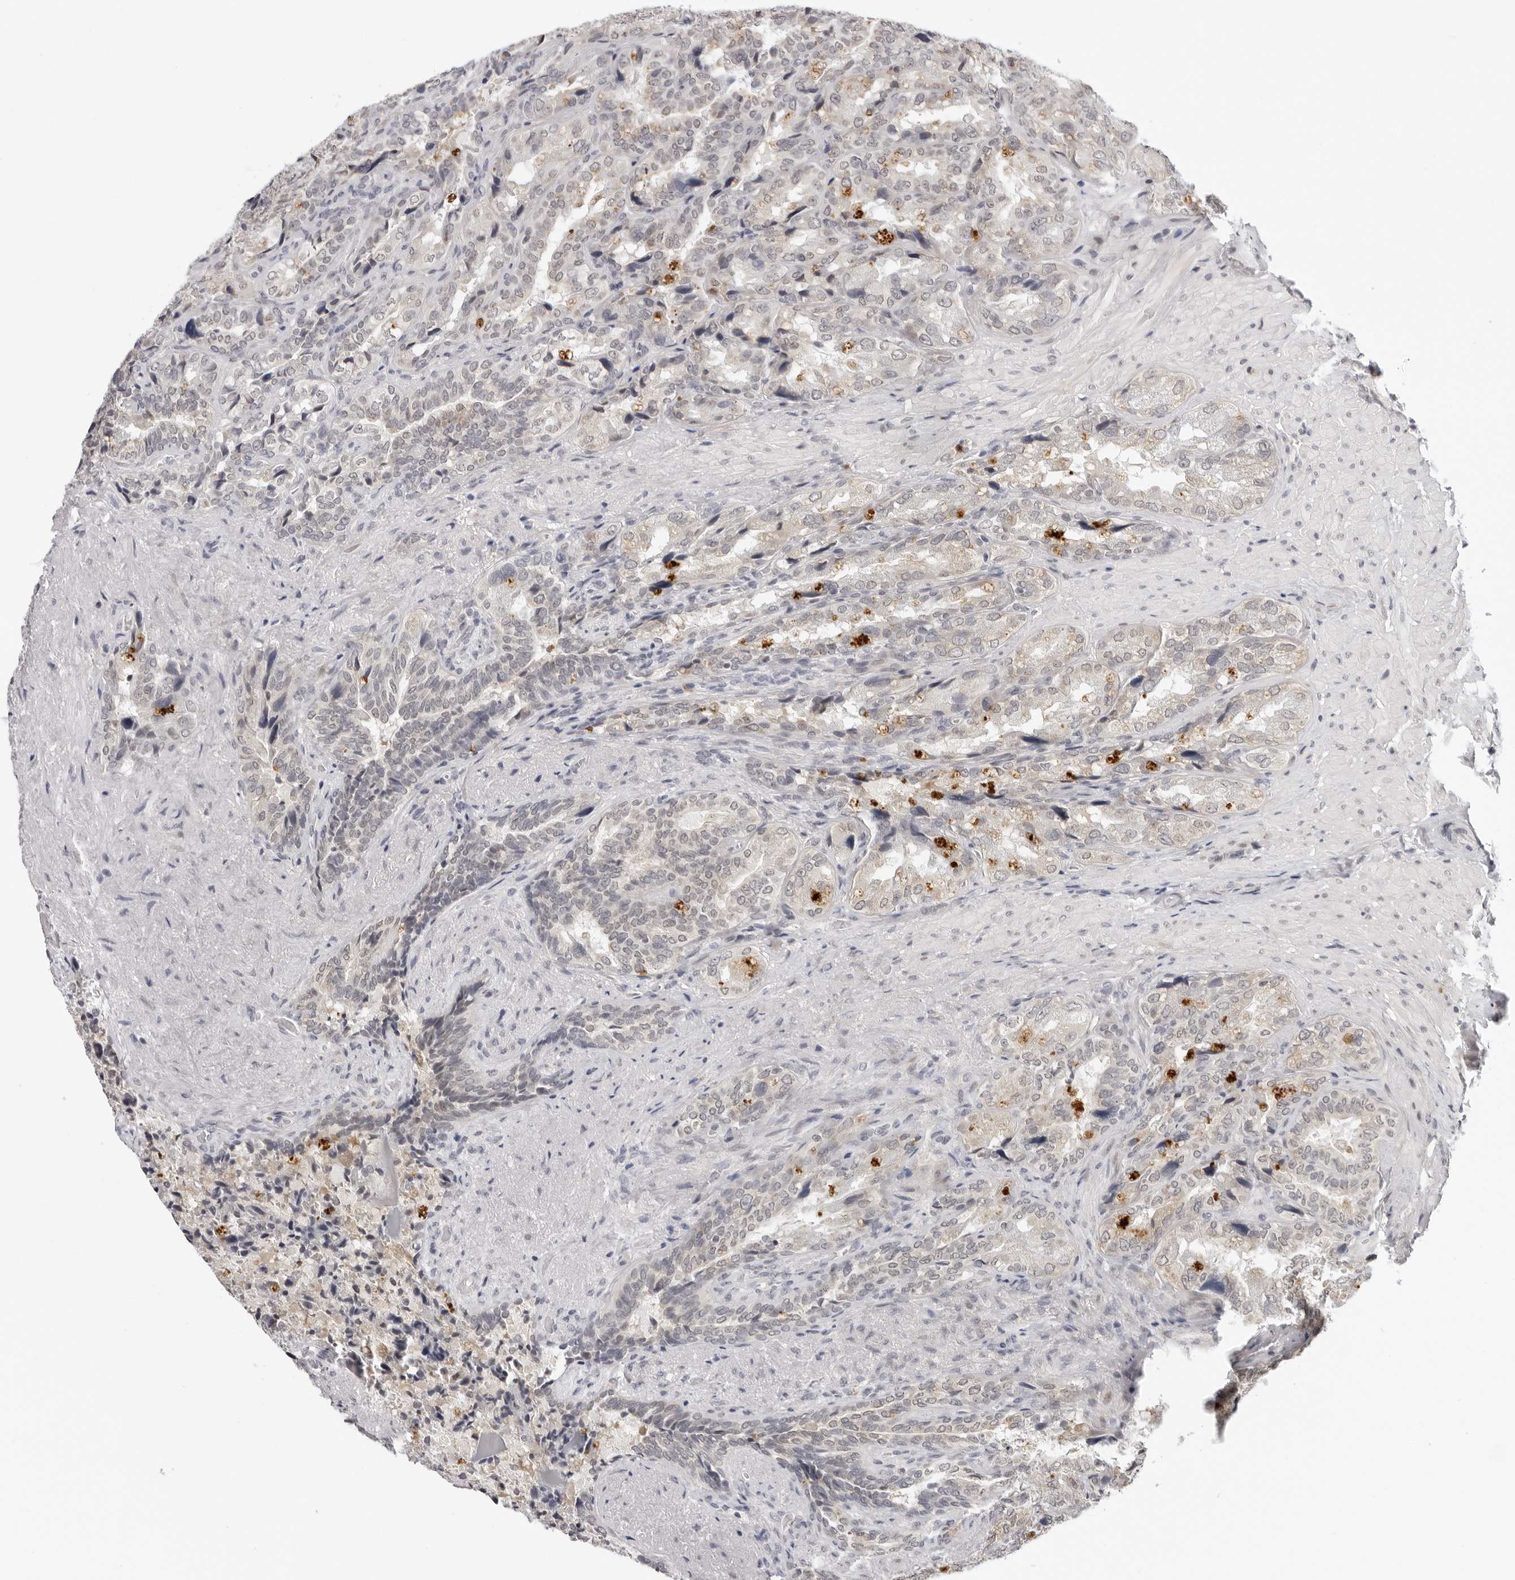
{"staining": {"intensity": "negative", "quantity": "none", "location": "none"}, "tissue": "seminal vesicle", "cell_type": "Glandular cells", "image_type": "normal", "snomed": [{"axis": "morphology", "description": "Normal tissue, NOS"}, {"axis": "topography", "description": "Seminal veicle"}, {"axis": "topography", "description": "Peripheral nerve tissue"}], "caption": "The photomicrograph displays no staining of glandular cells in benign seminal vesicle. Nuclei are stained in blue.", "gene": "PRUNE1", "patient": {"sex": "male", "age": 63}}